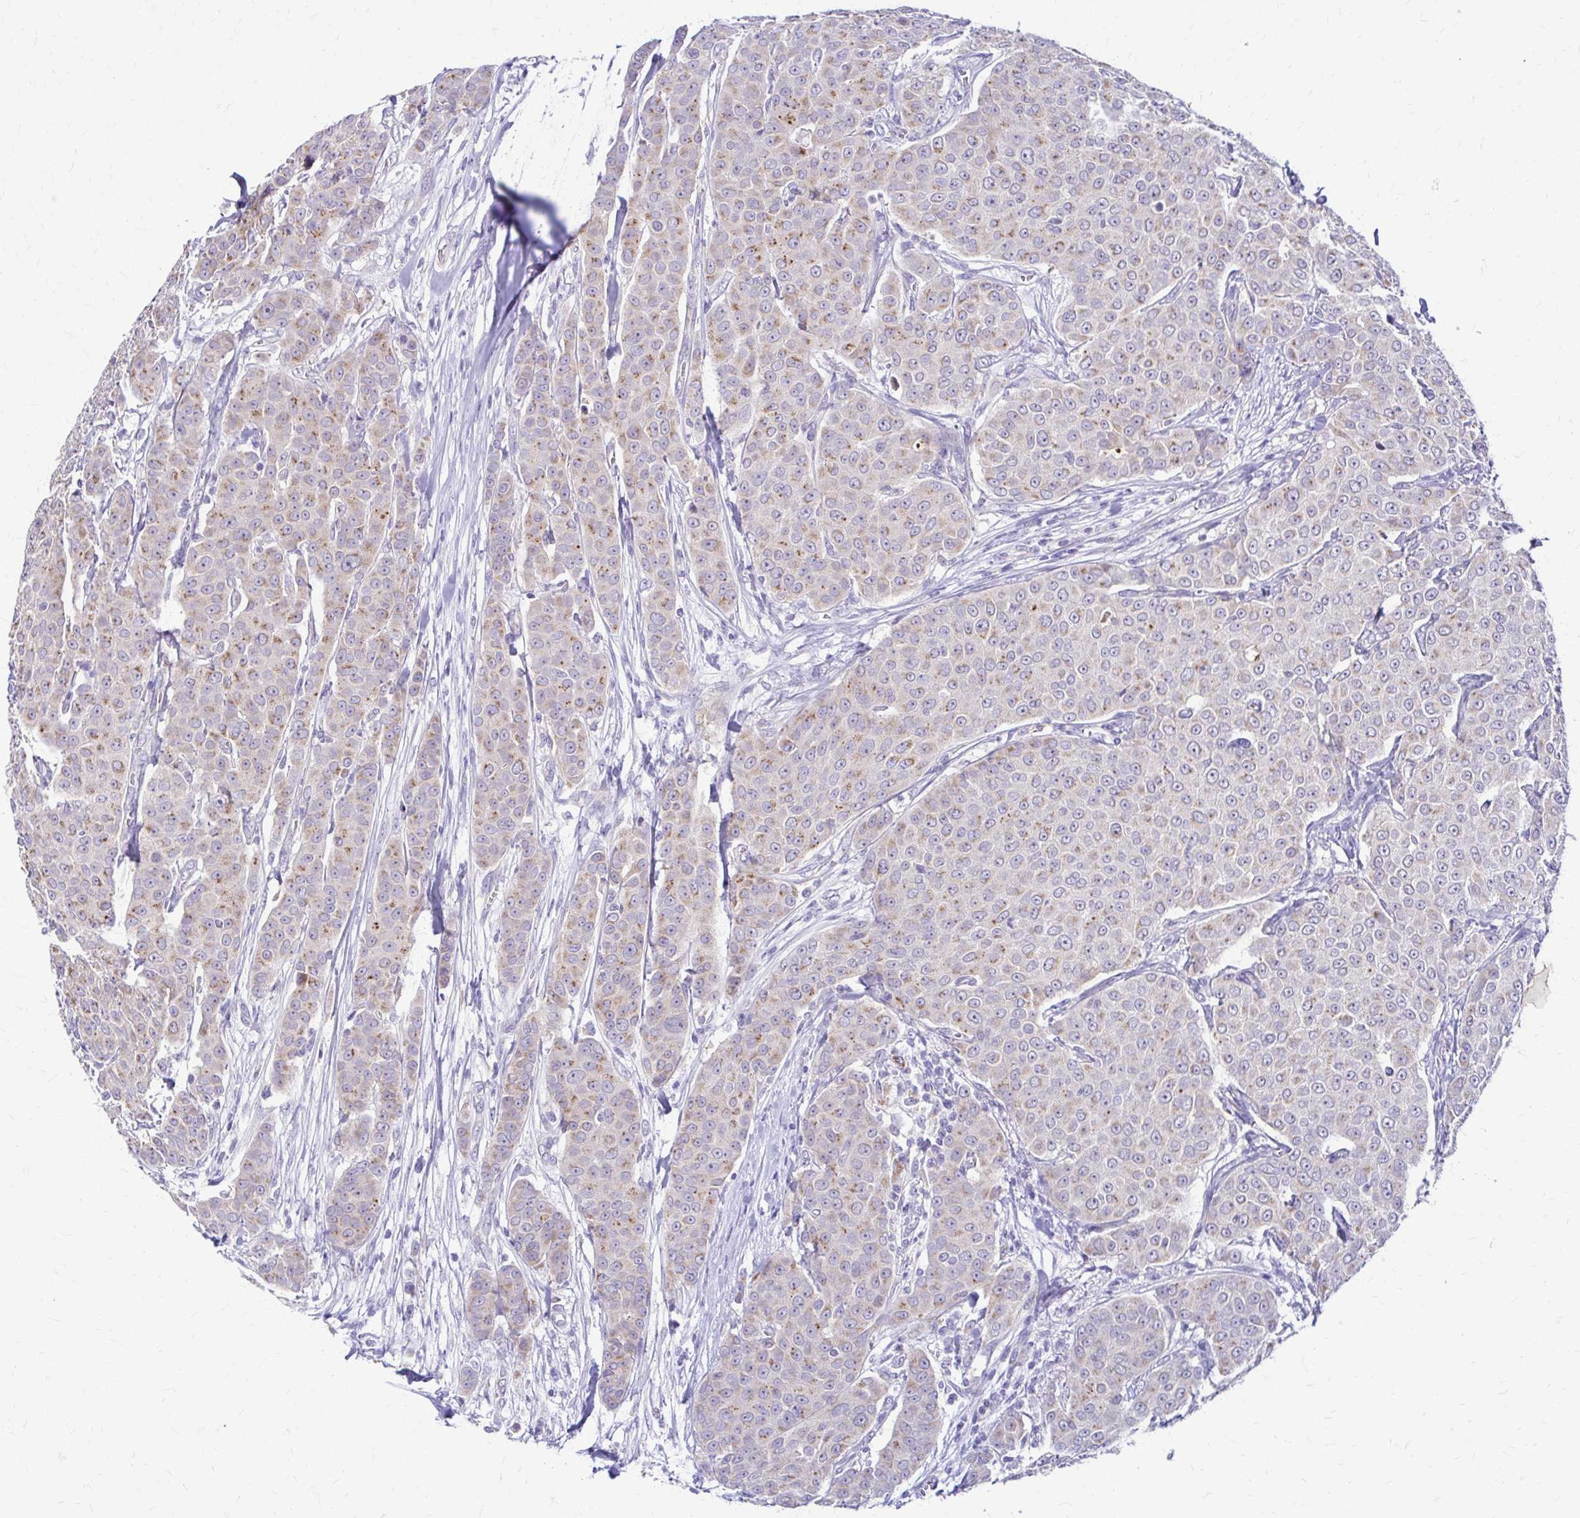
{"staining": {"intensity": "weak", "quantity": "25%-75%", "location": "cytoplasmic/membranous"}, "tissue": "breast cancer", "cell_type": "Tumor cells", "image_type": "cancer", "snomed": [{"axis": "morphology", "description": "Duct carcinoma"}, {"axis": "topography", "description": "Breast"}], "caption": "IHC histopathology image of invasive ductal carcinoma (breast) stained for a protein (brown), which exhibits low levels of weak cytoplasmic/membranous positivity in approximately 25%-75% of tumor cells.", "gene": "SAMD13", "patient": {"sex": "female", "age": 91}}